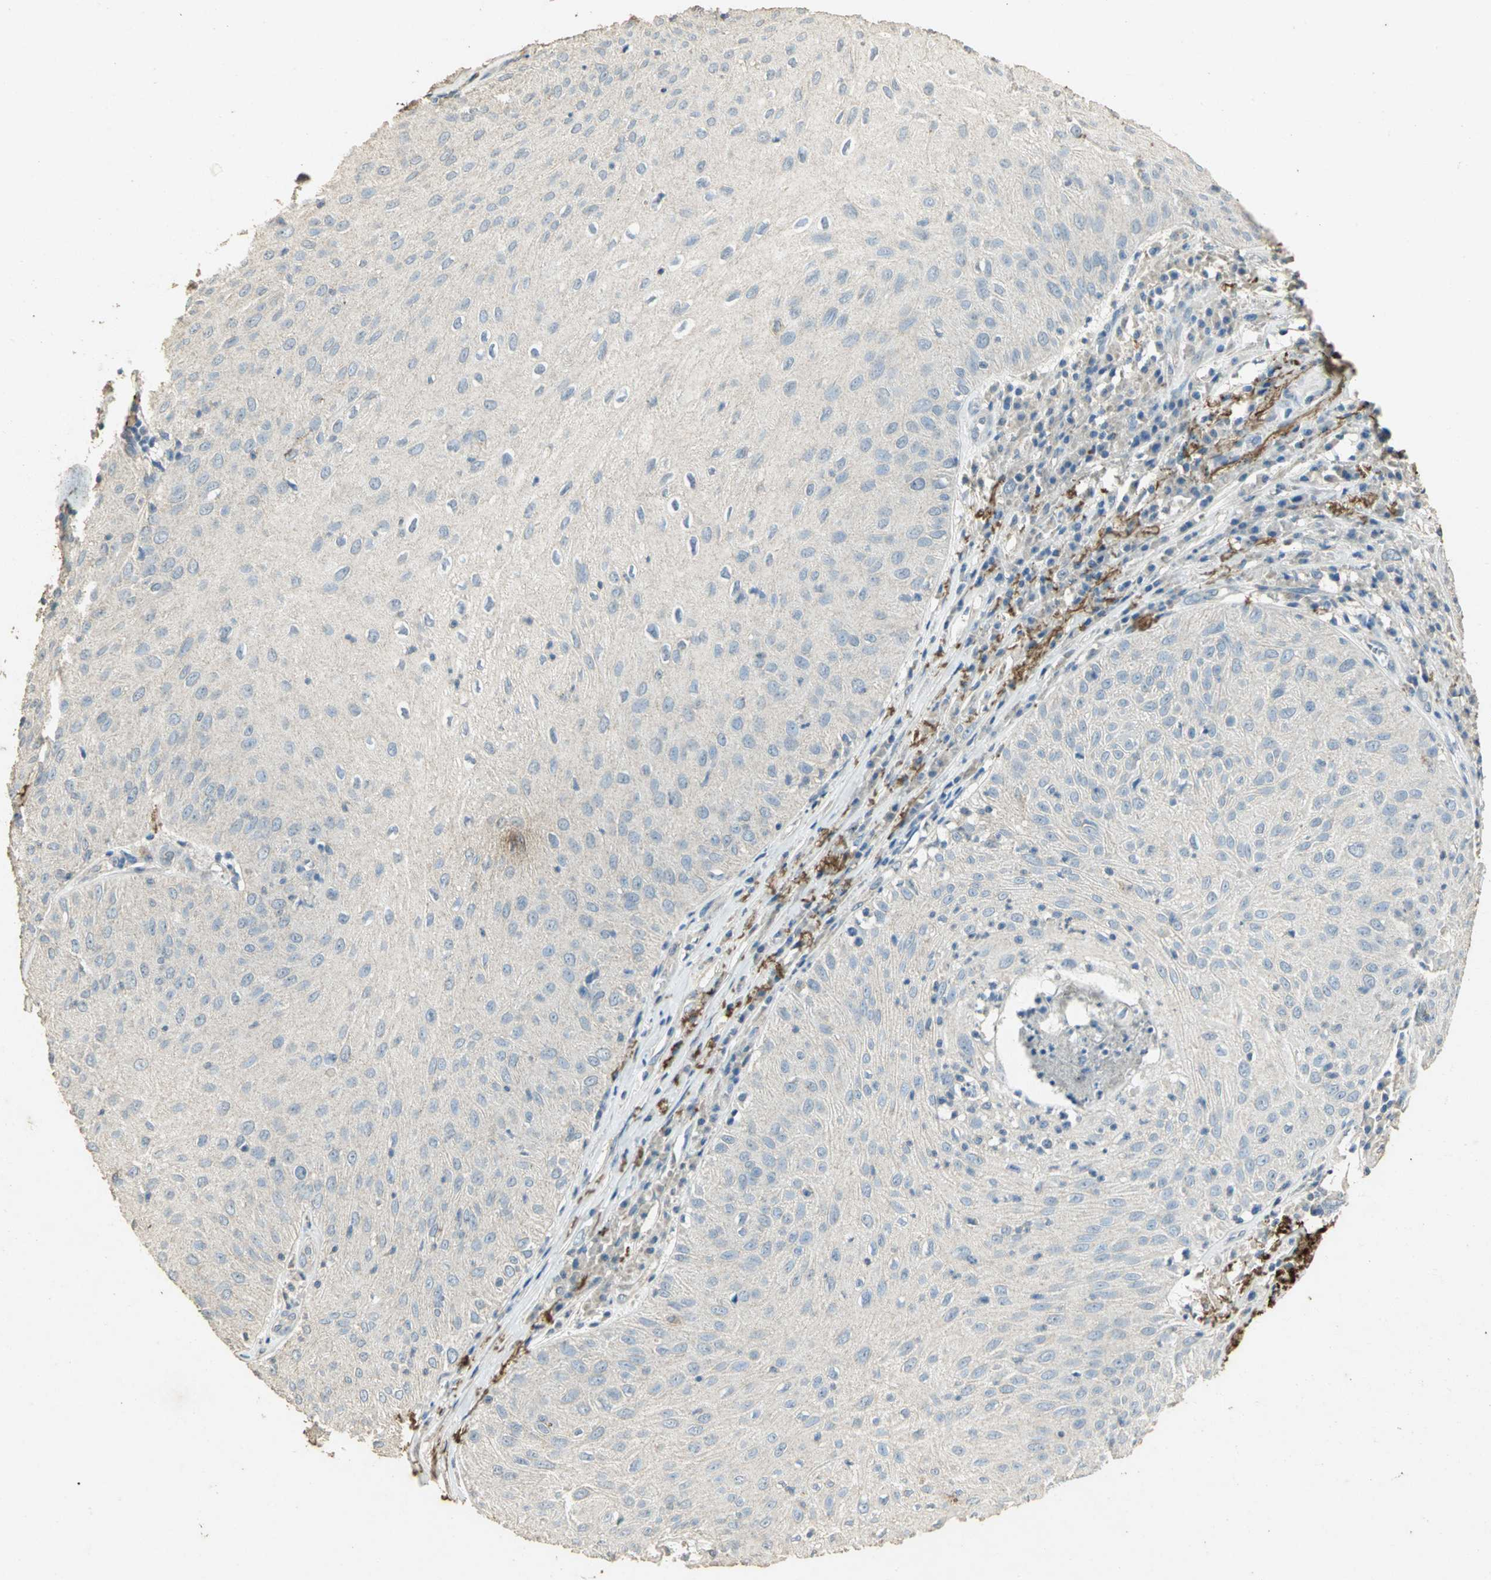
{"staining": {"intensity": "negative", "quantity": "none", "location": "none"}, "tissue": "skin cancer", "cell_type": "Tumor cells", "image_type": "cancer", "snomed": [{"axis": "morphology", "description": "Squamous cell carcinoma, NOS"}, {"axis": "topography", "description": "Skin"}], "caption": "Tumor cells show no significant staining in skin cancer (squamous cell carcinoma).", "gene": "ASB9", "patient": {"sex": "male", "age": 65}}